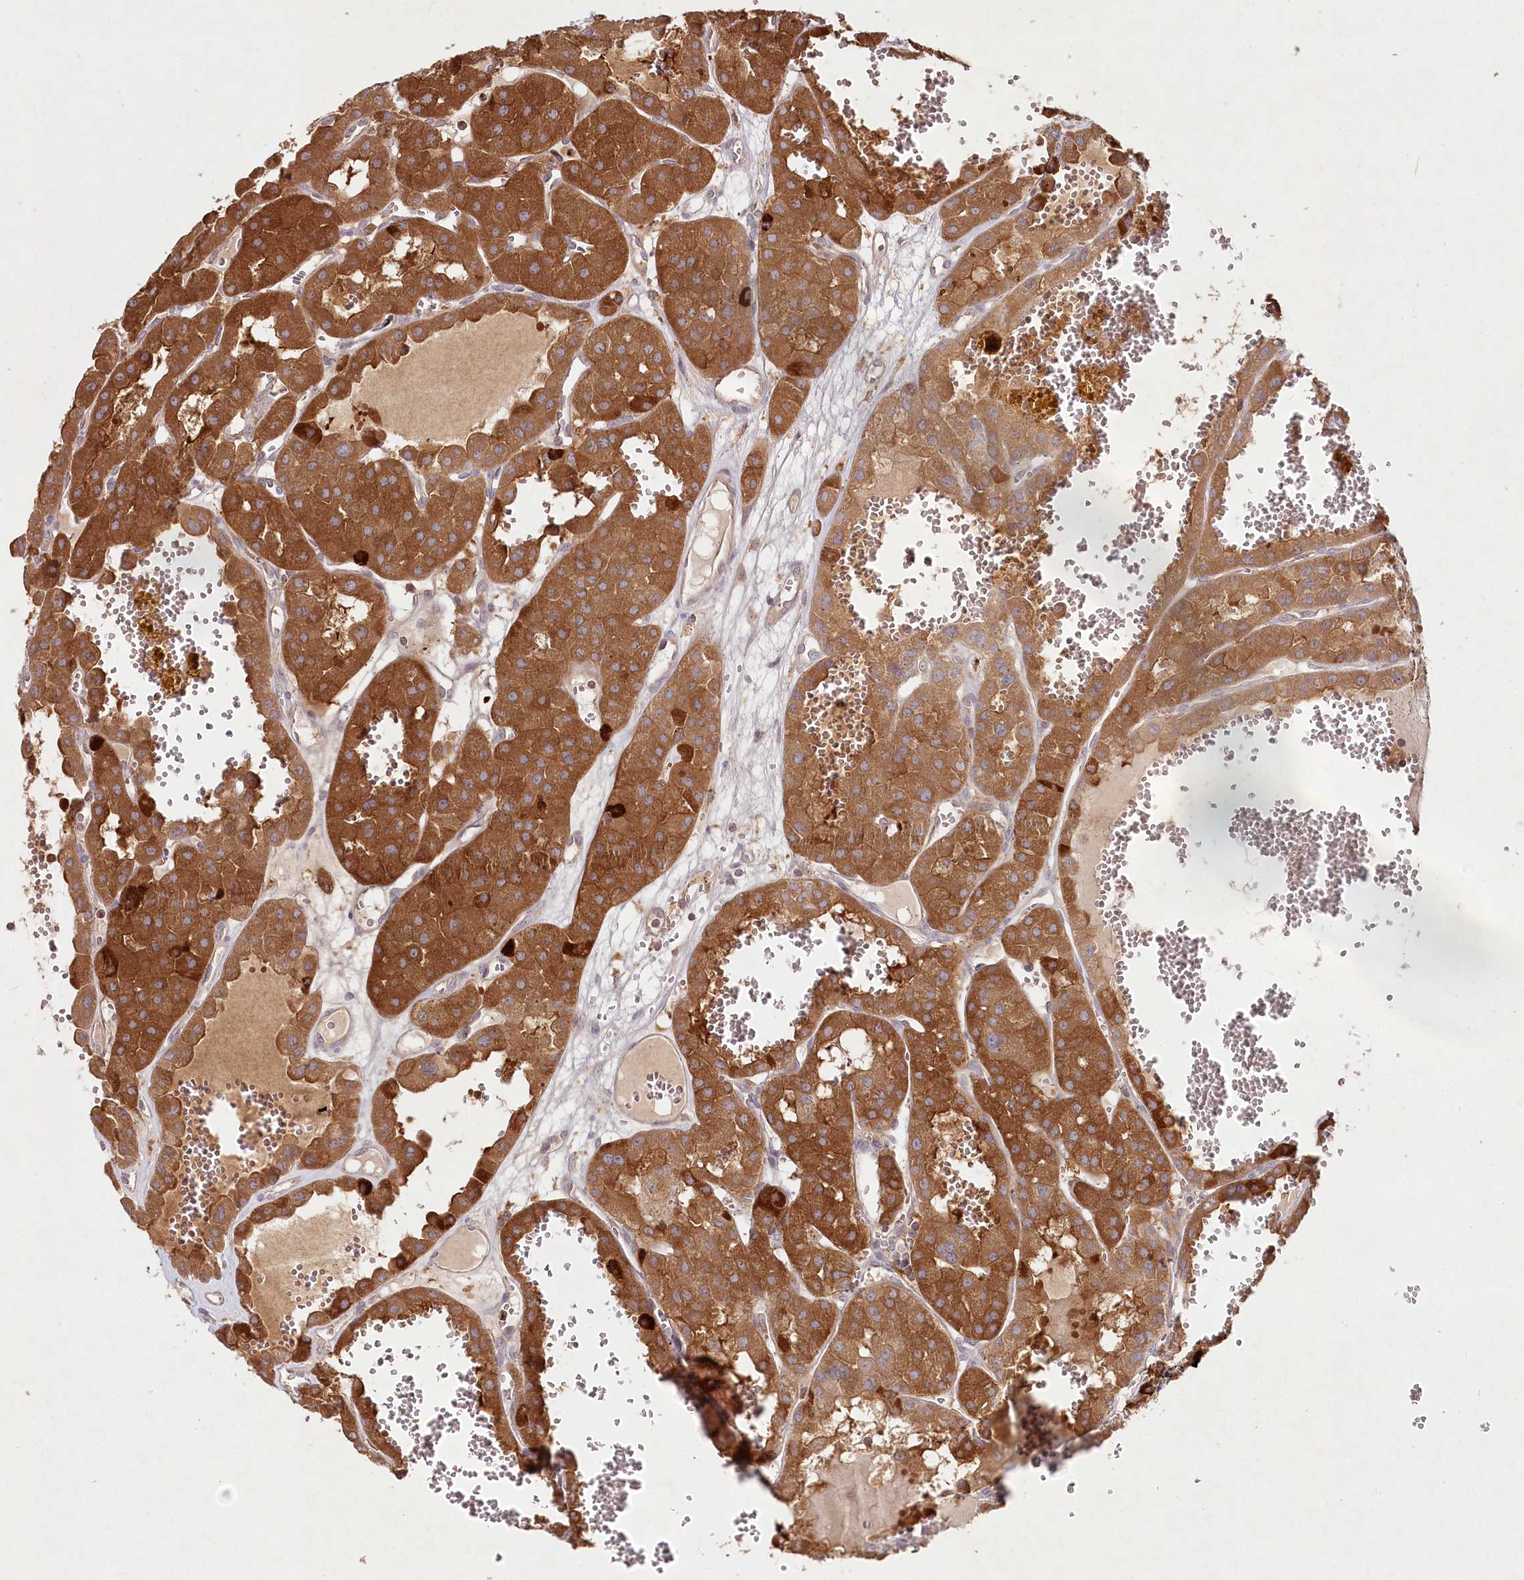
{"staining": {"intensity": "strong", "quantity": ">75%", "location": "cytoplasmic/membranous"}, "tissue": "renal cancer", "cell_type": "Tumor cells", "image_type": "cancer", "snomed": [{"axis": "morphology", "description": "Carcinoma, NOS"}, {"axis": "topography", "description": "Kidney"}], "caption": "Protein staining demonstrates strong cytoplasmic/membranous expression in about >75% of tumor cells in carcinoma (renal).", "gene": "HAL", "patient": {"sex": "female", "age": 75}}